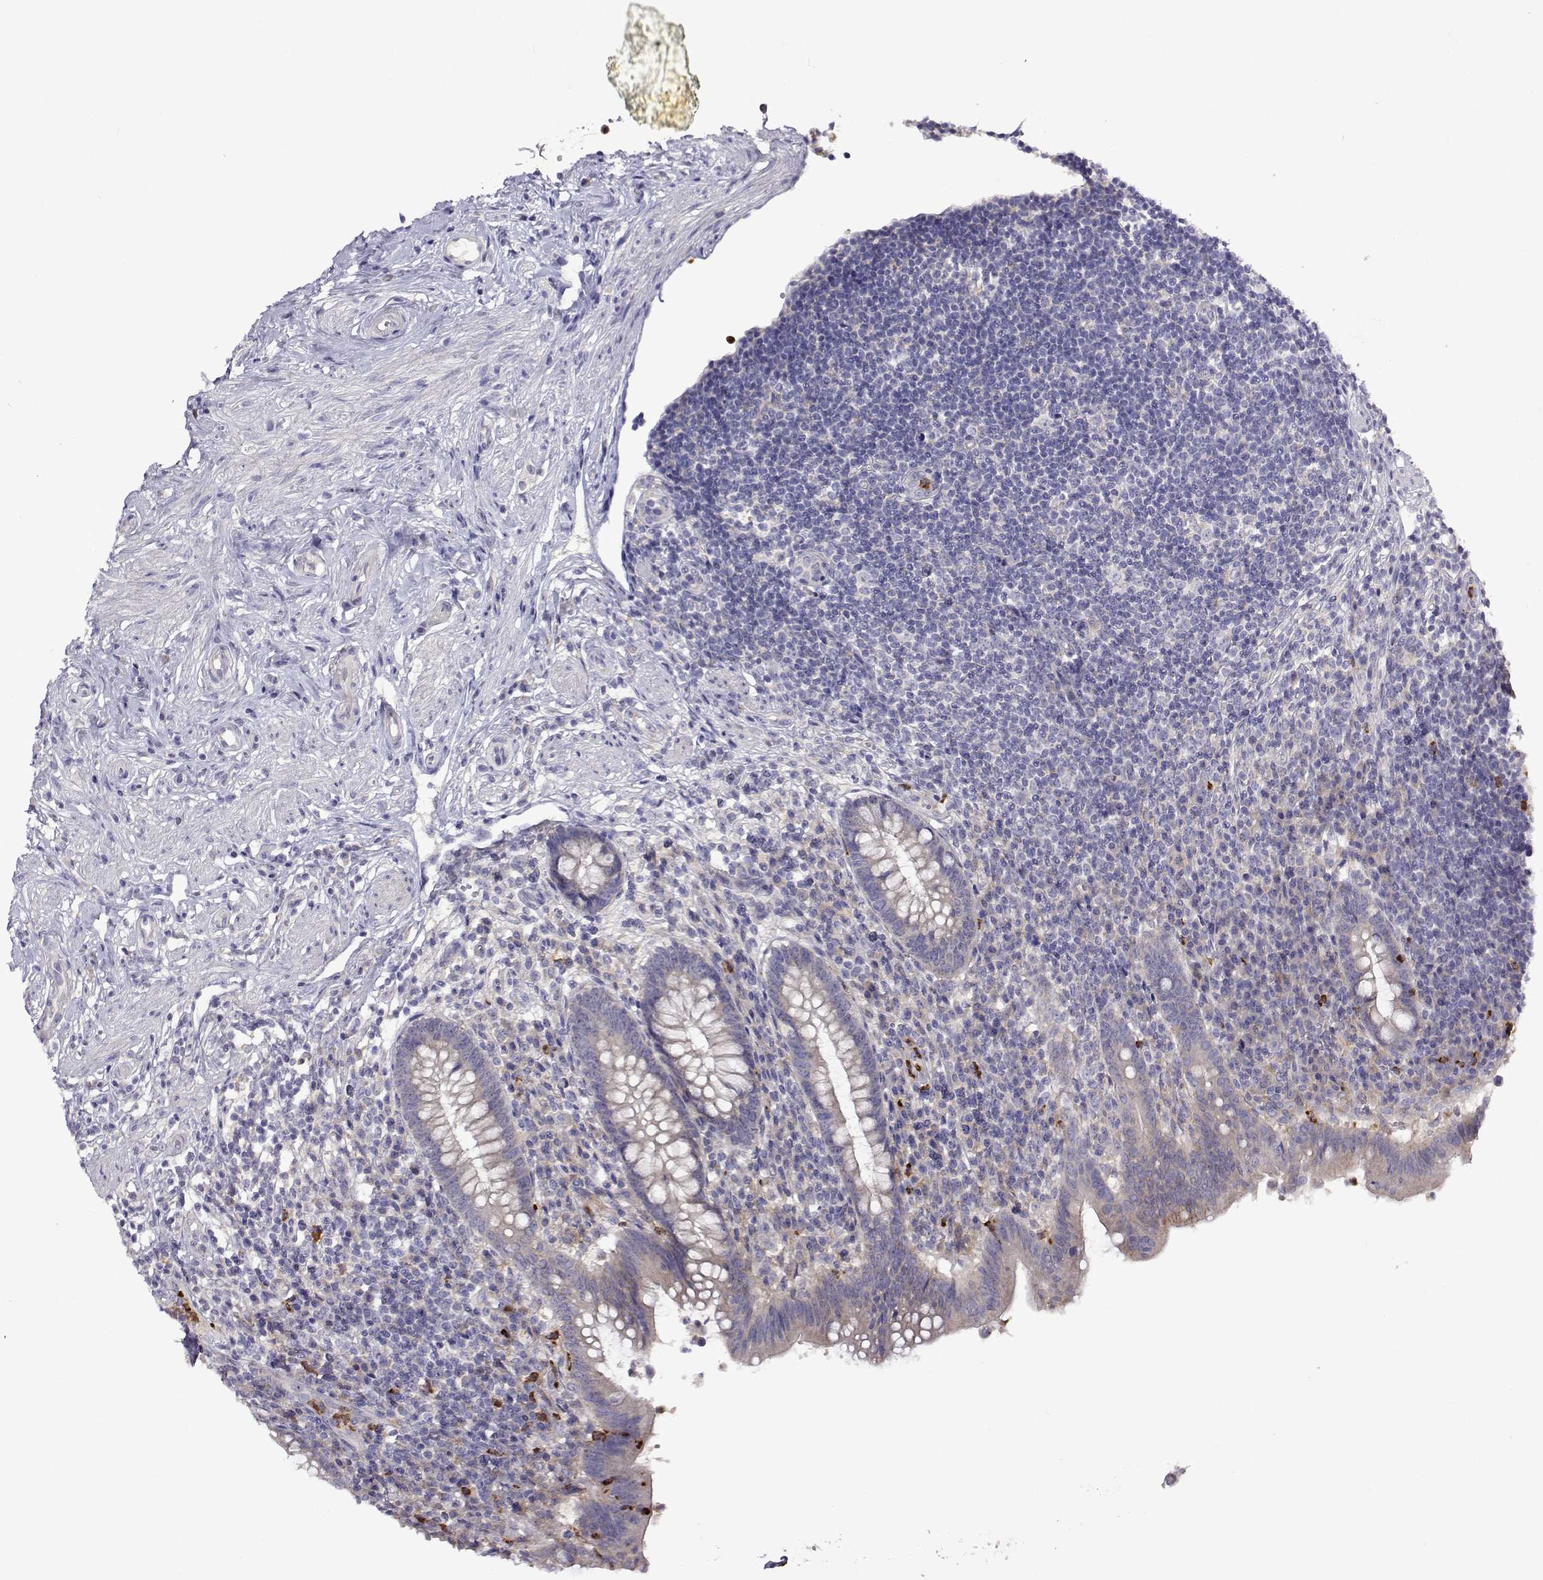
{"staining": {"intensity": "moderate", "quantity": "<25%", "location": "cytoplasmic/membranous"}, "tissue": "appendix", "cell_type": "Glandular cells", "image_type": "normal", "snomed": [{"axis": "morphology", "description": "Normal tissue, NOS"}, {"axis": "topography", "description": "Appendix"}], "caption": "This image demonstrates IHC staining of benign appendix, with low moderate cytoplasmic/membranous expression in about <25% of glandular cells.", "gene": "SULT2A1", "patient": {"sex": "female", "age": 56}}